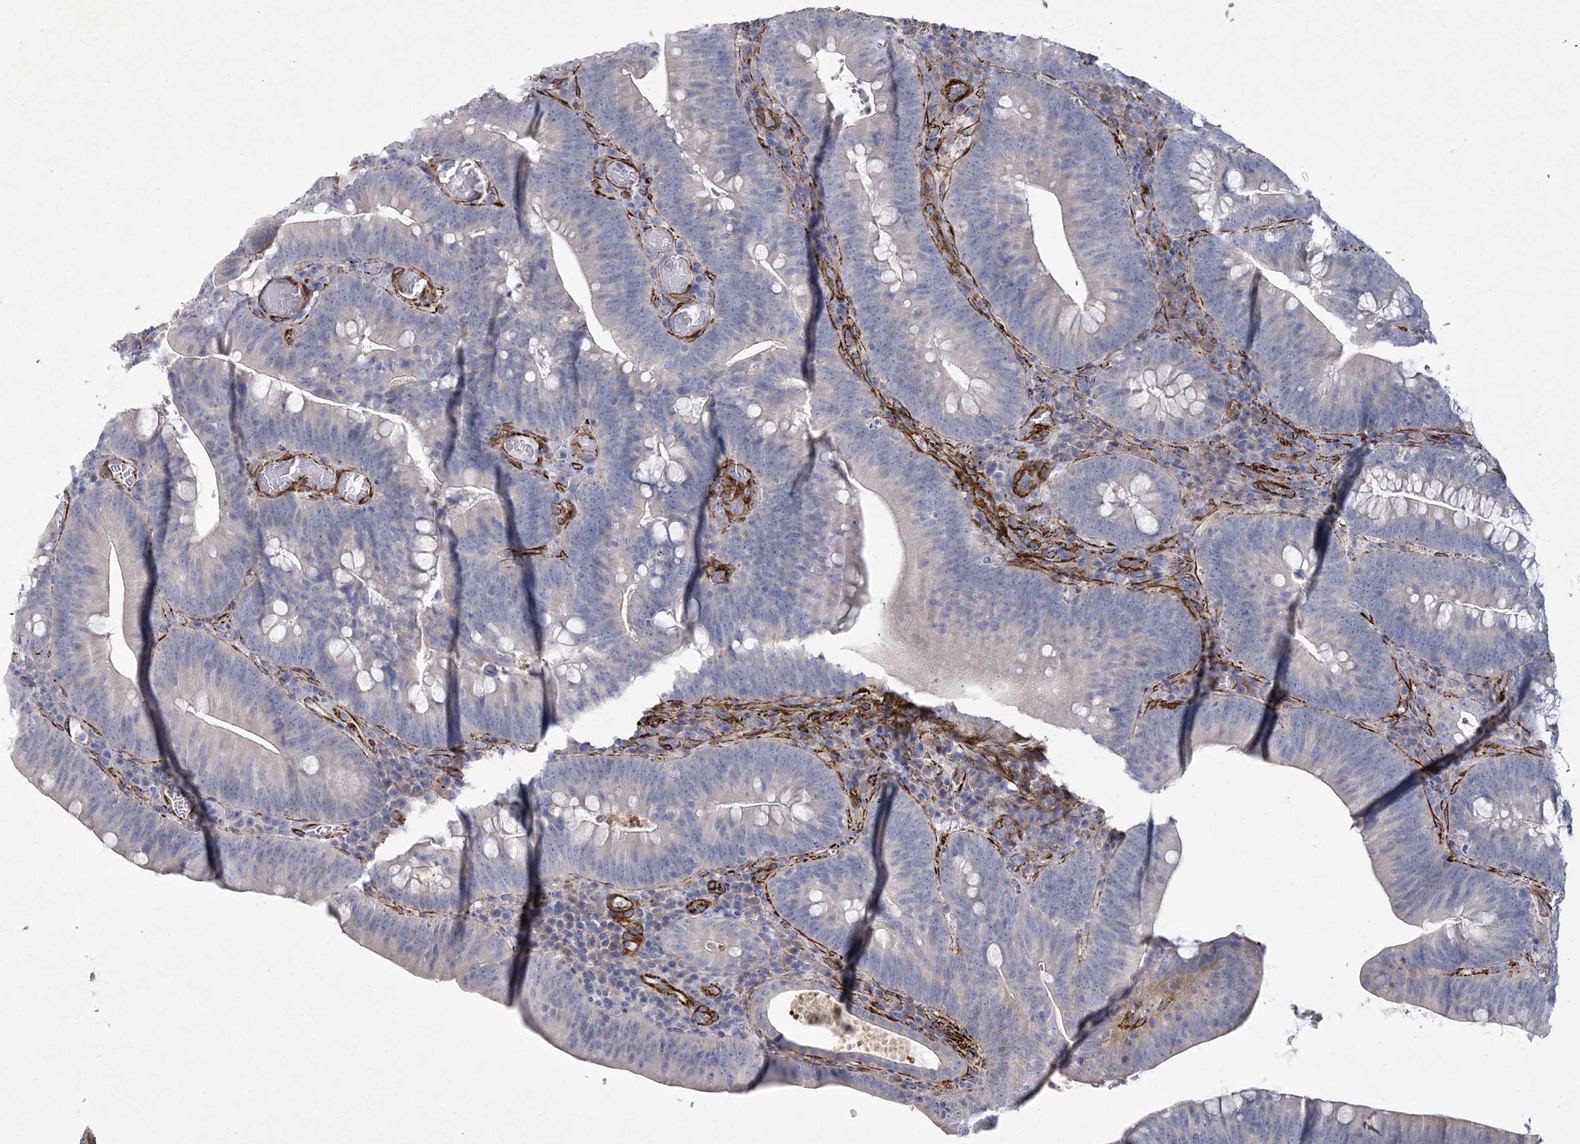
{"staining": {"intensity": "negative", "quantity": "none", "location": "none"}, "tissue": "colorectal cancer", "cell_type": "Tumor cells", "image_type": "cancer", "snomed": [{"axis": "morphology", "description": "Normal tissue, NOS"}, {"axis": "topography", "description": "Colon"}], "caption": "This is an immunohistochemistry (IHC) photomicrograph of colorectal cancer. There is no staining in tumor cells.", "gene": "ARSJ", "patient": {"sex": "female", "age": 82}}